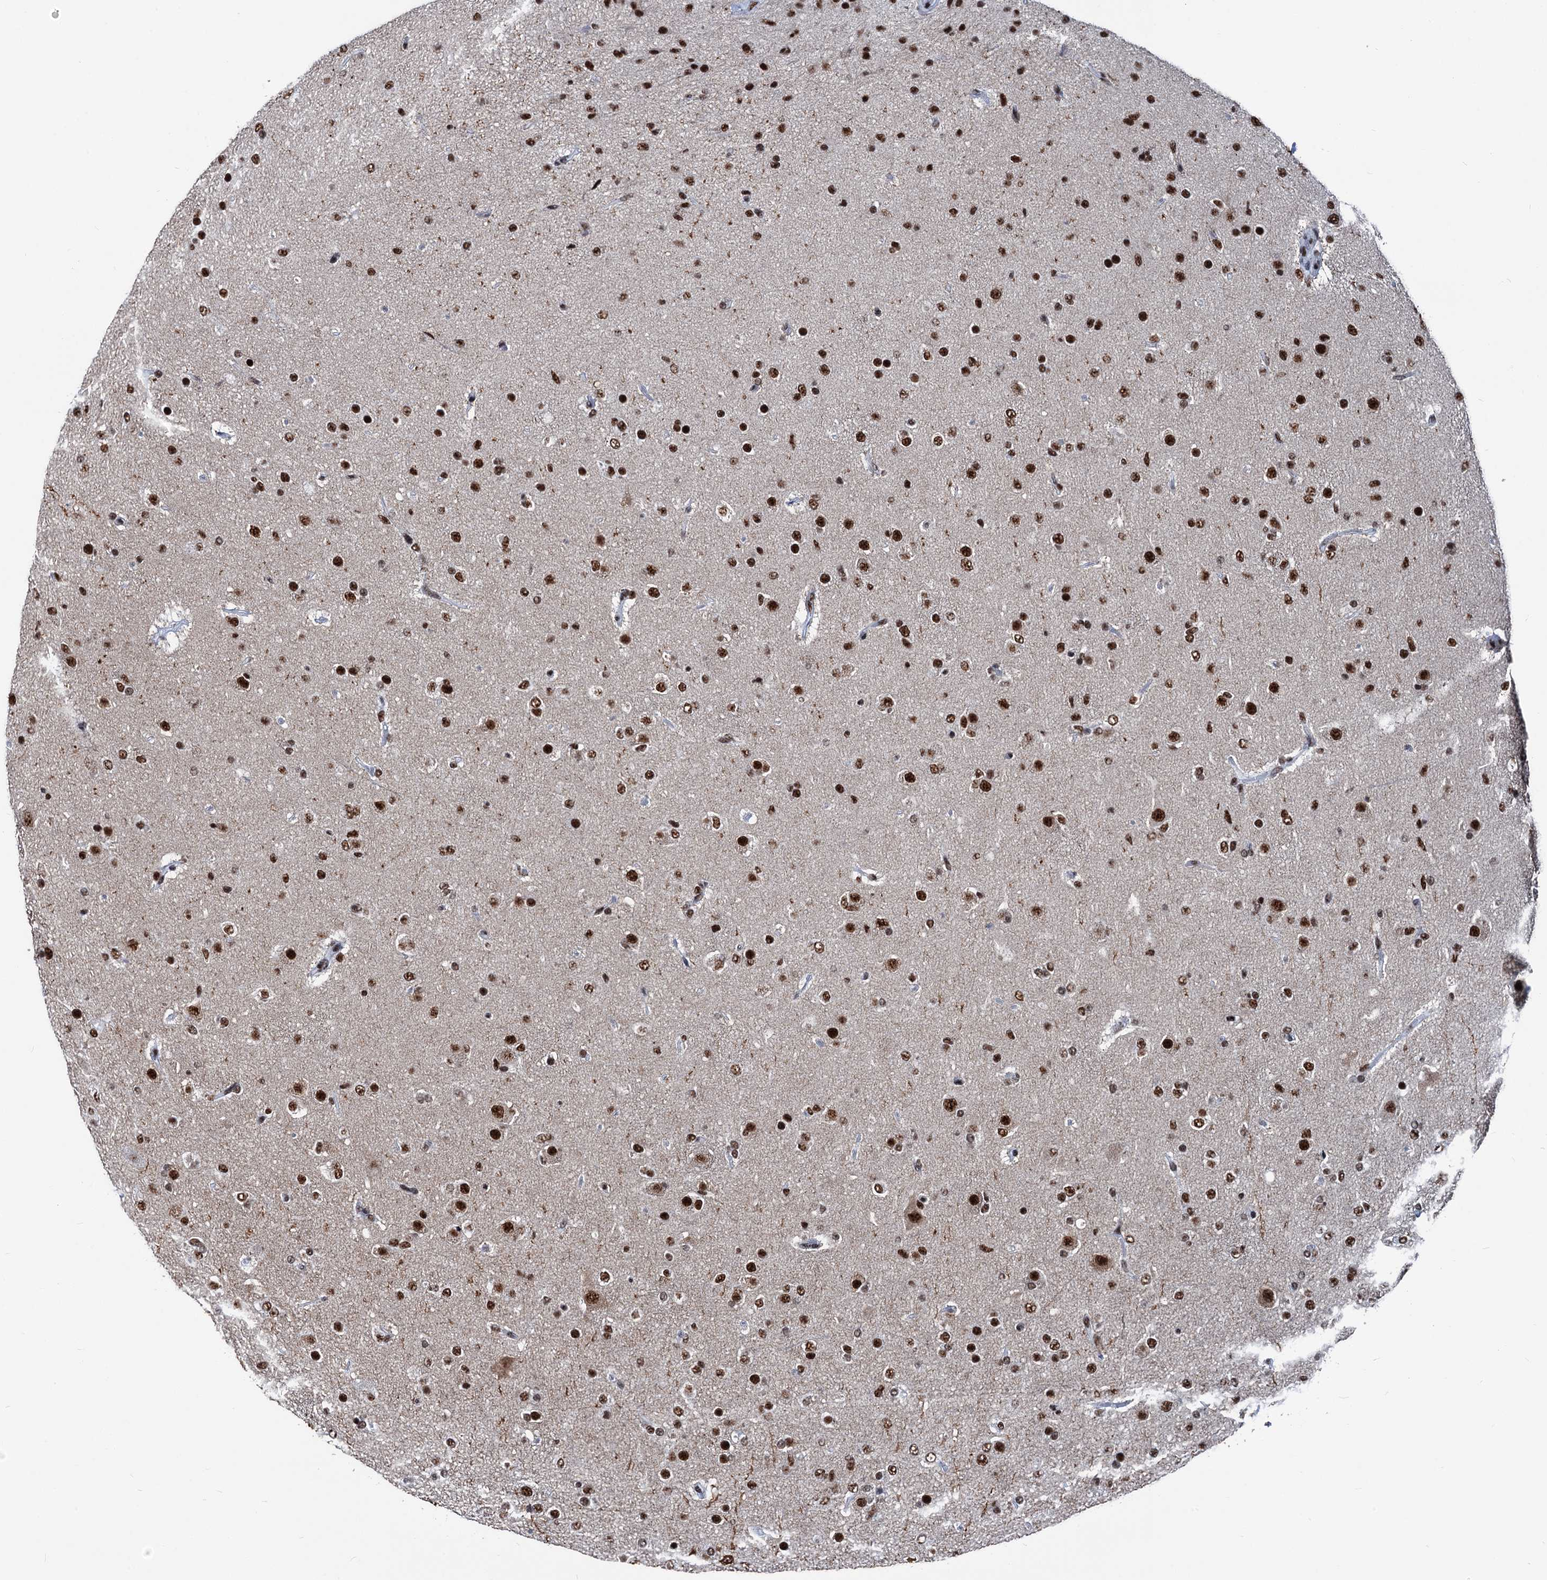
{"staining": {"intensity": "strong", "quantity": ">75%", "location": "nuclear"}, "tissue": "glioma", "cell_type": "Tumor cells", "image_type": "cancer", "snomed": [{"axis": "morphology", "description": "Glioma, malignant, Low grade"}, {"axis": "topography", "description": "Brain"}], "caption": "Malignant low-grade glioma stained with a protein marker shows strong staining in tumor cells.", "gene": "DDX23", "patient": {"sex": "male", "age": 65}}